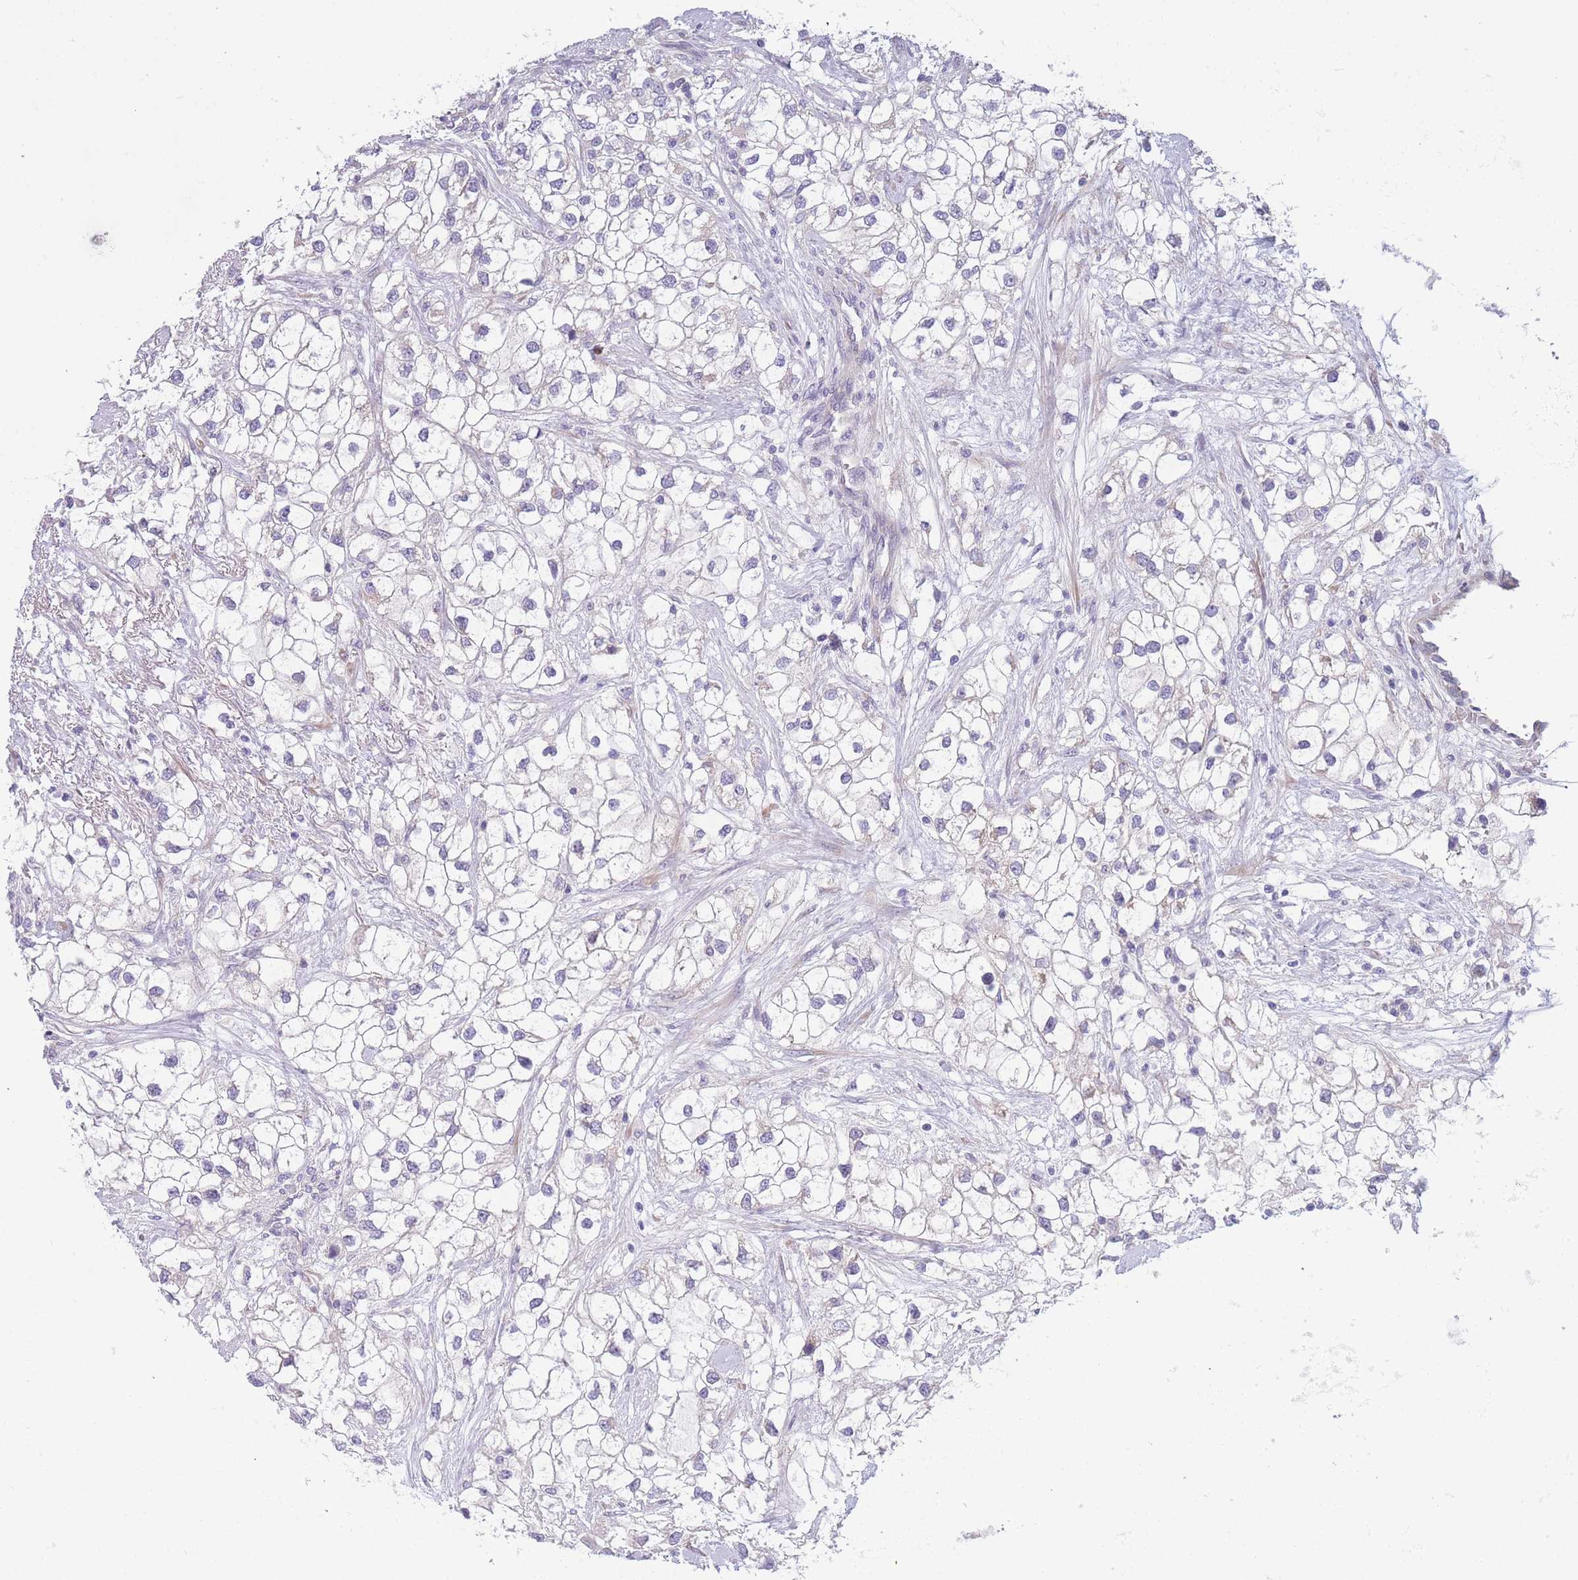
{"staining": {"intensity": "negative", "quantity": "none", "location": "none"}, "tissue": "renal cancer", "cell_type": "Tumor cells", "image_type": "cancer", "snomed": [{"axis": "morphology", "description": "Adenocarcinoma, NOS"}, {"axis": "topography", "description": "Kidney"}], "caption": "Immunohistochemistry (IHC) micrograph of renal cancer stained for a protein (brown), which reveals no expression in tumor cells.", "gene": "NDUFAF6", "patient": {"sex": "male", "age": 59}}